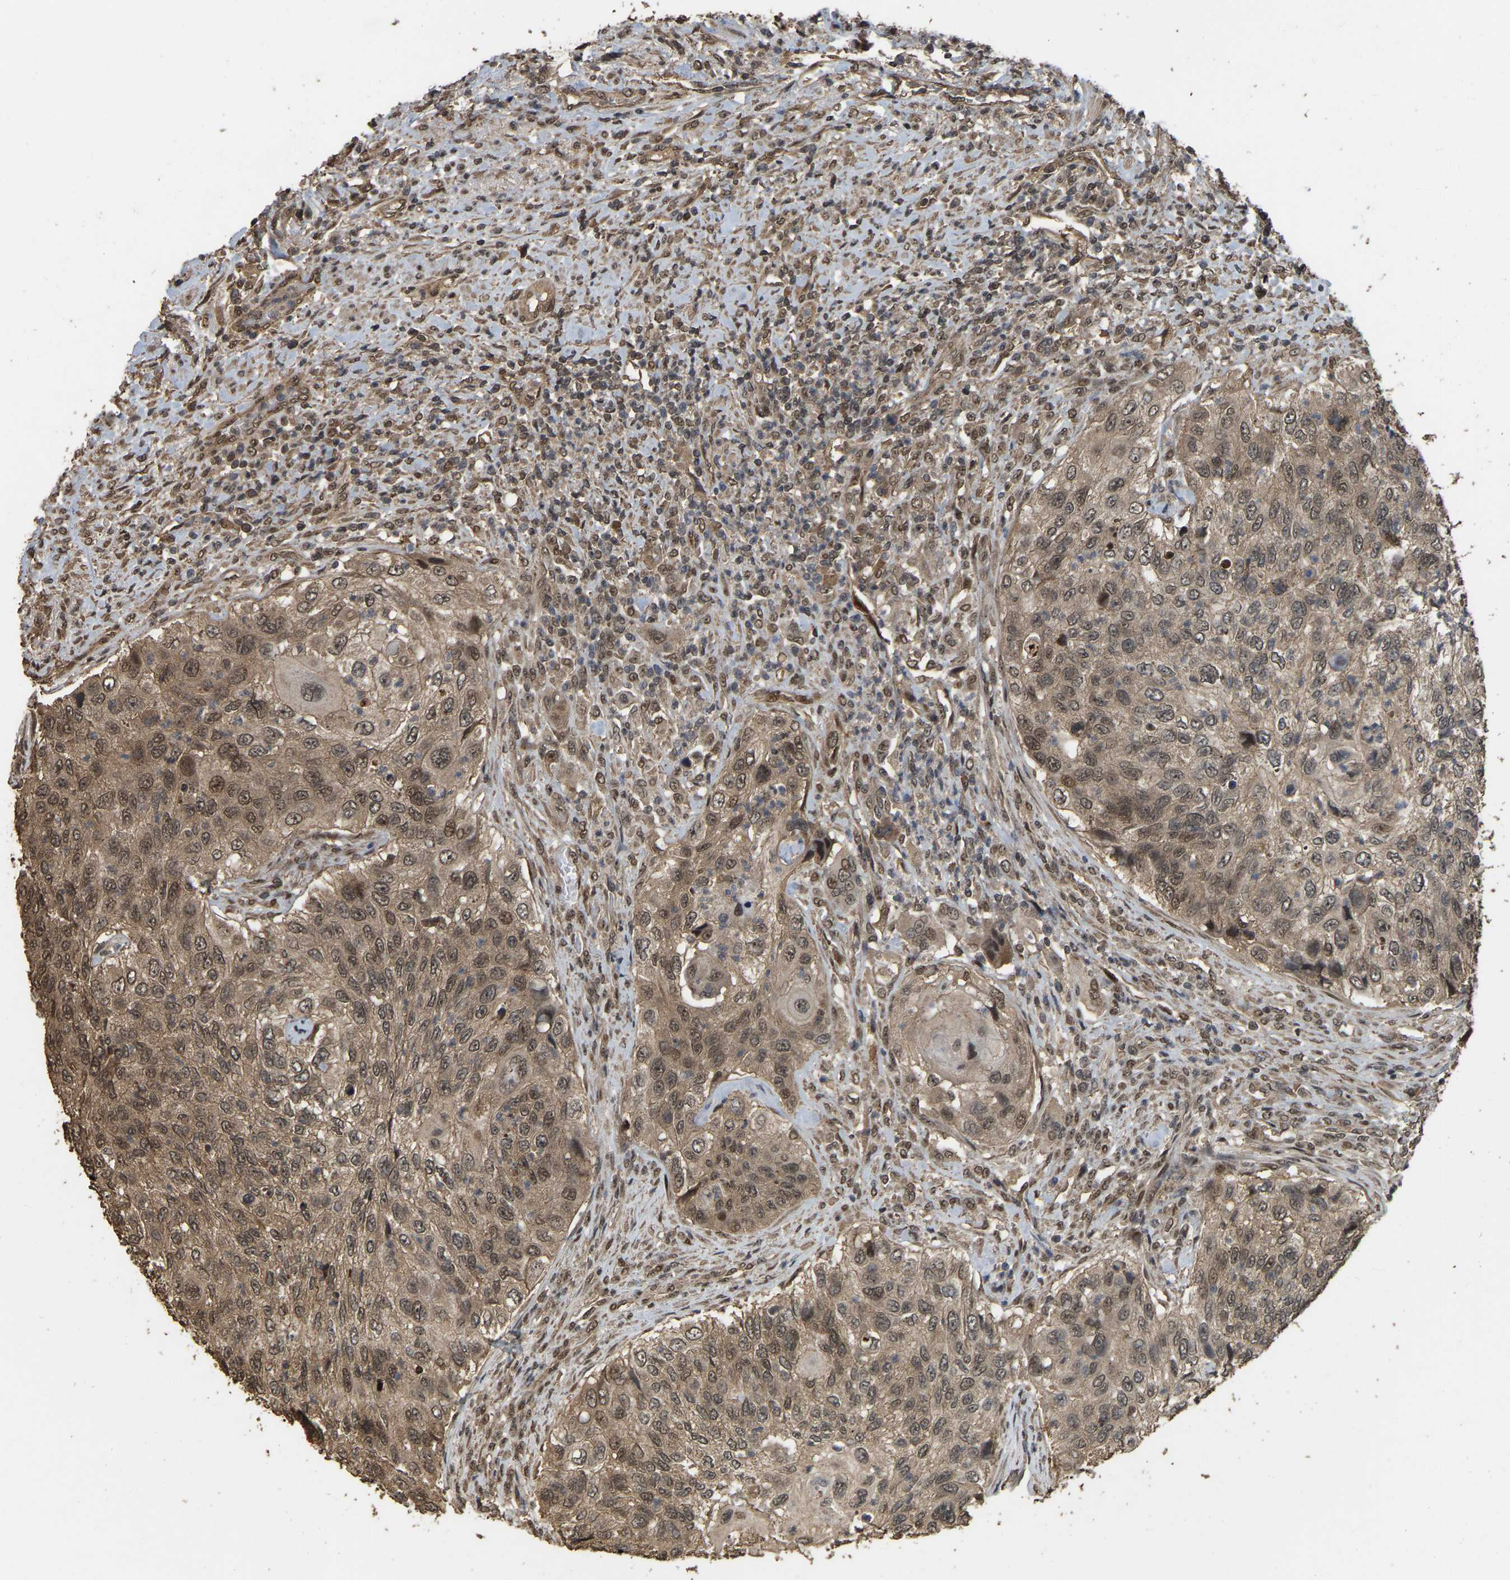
{"staining": {"intensity": "moderate", "quantity": ">75%", "location": "cytoplasmic/membranous"}, "tissue": "urothelial cancer", "cell_type": "Tumor cells", "image_type": "cancer", "snomed": [{"axis": "morphology", "description": "Urothelial carcinoma, High grade"}, {"axis": "topography", "description": "Urinary bladder"}], "caption": "This is an image of immunohistochemistry staining of urothelial cancer, which shows moderate positivity in the cytoplasmic/membranous of tumor cells.", "gene": "ARHGAP23", "patient": {"sex": "female", "age": 60}}